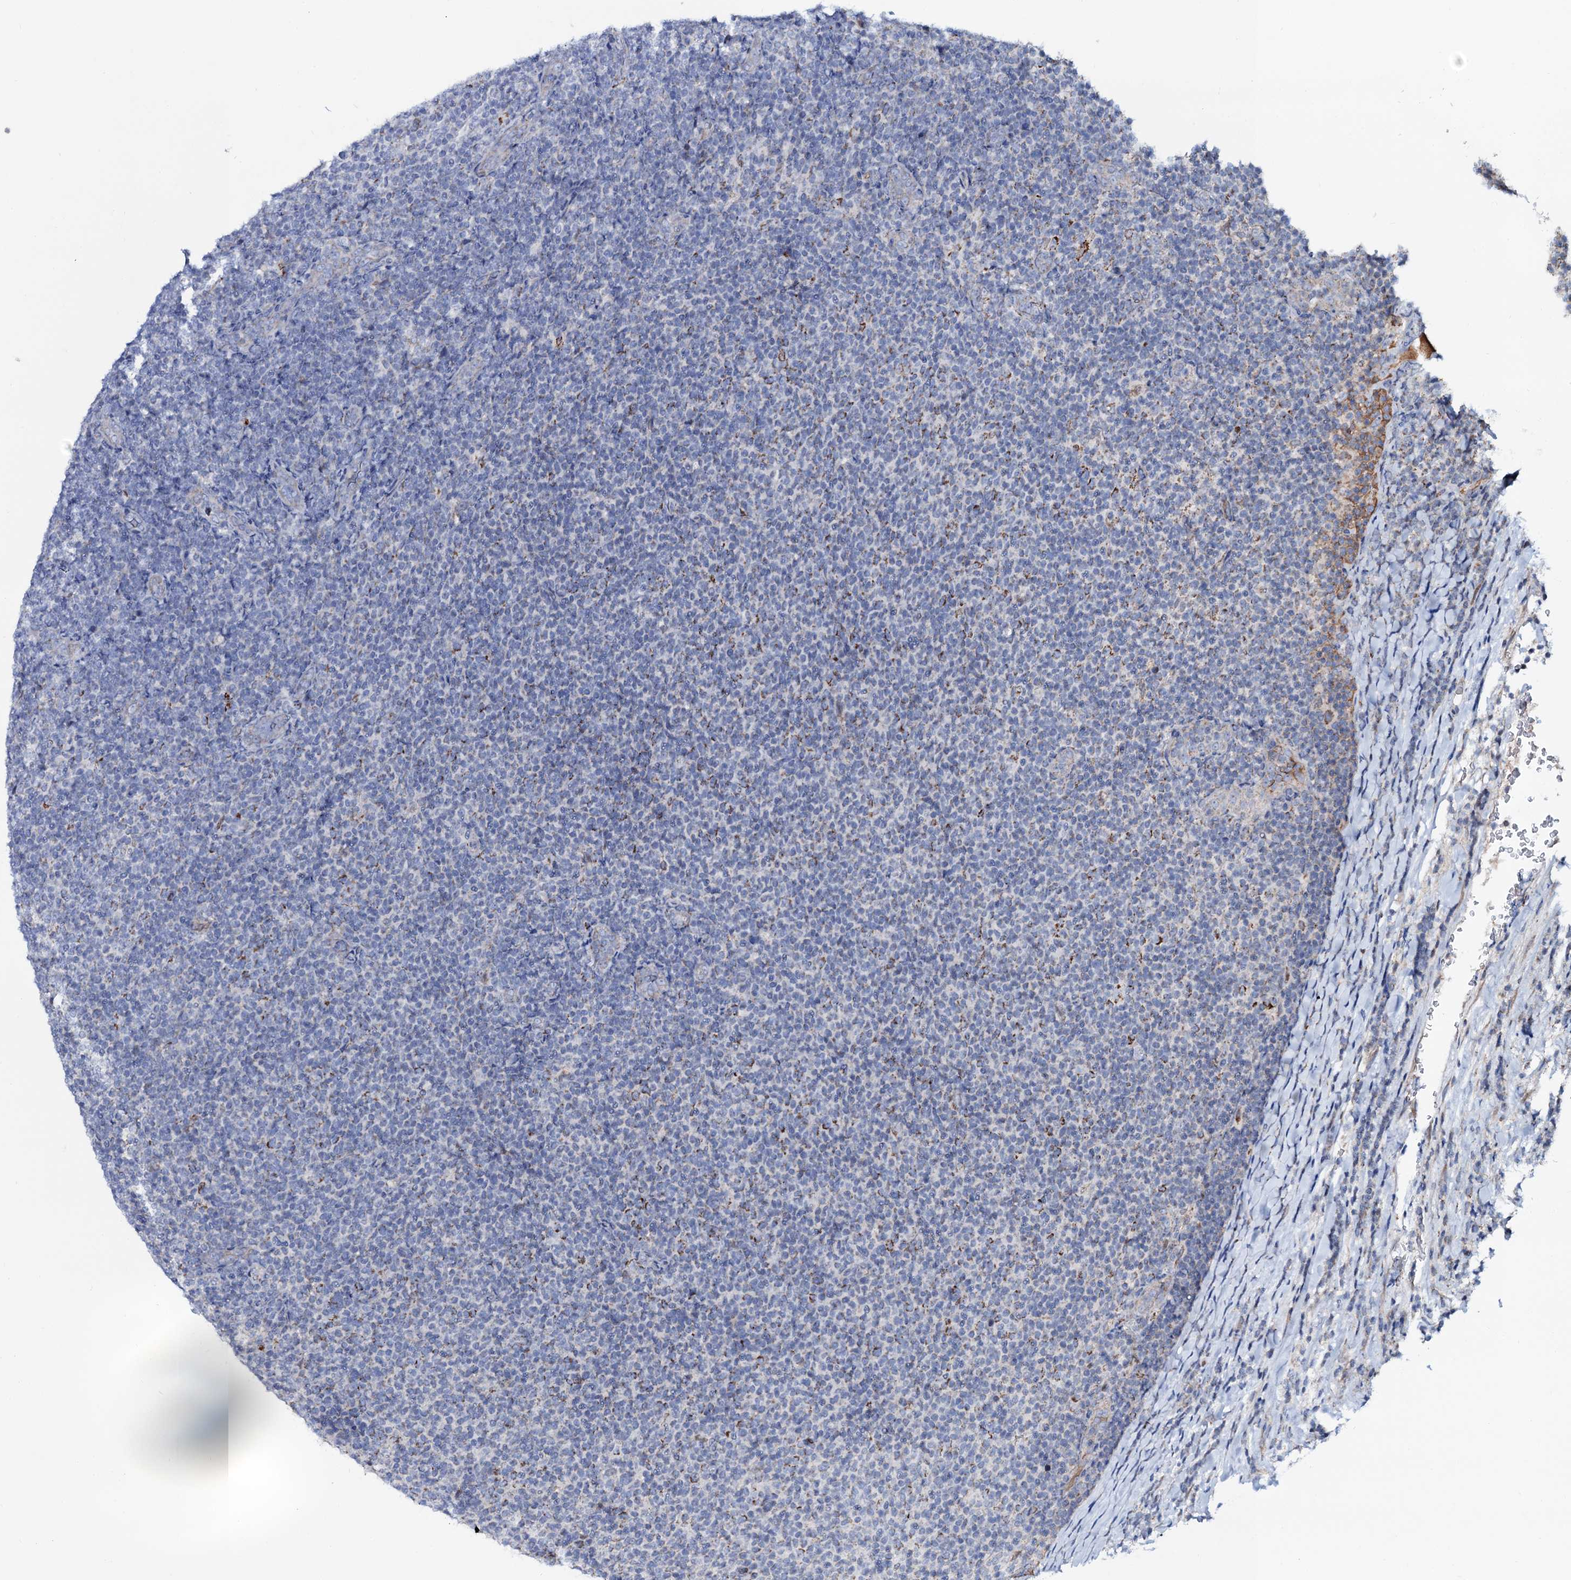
{"staining": {"intensity": "moderate", "quantity": "<25%", "location": "cytoplasmic/membranous"}, "tissue": "lymphoma", "cell_type": "Tumor cells", "image_type": "cancer", "snomed": [{"axis": "morphology", "description": "Malignant lymphoma, non-Hodgkin's type, Low grade"}, {"axis": "topography", "description": "Lymph node"}], "caption": "The immunohistochemical stain highlights moderate cytoplasmic/membranous expression in tumor cells of malignant lymphoma, non-Hodgkin's type (low-grade) tissue.", "gene": "PPP1R3D", "patient": {"sex": "male", "age": 66}}